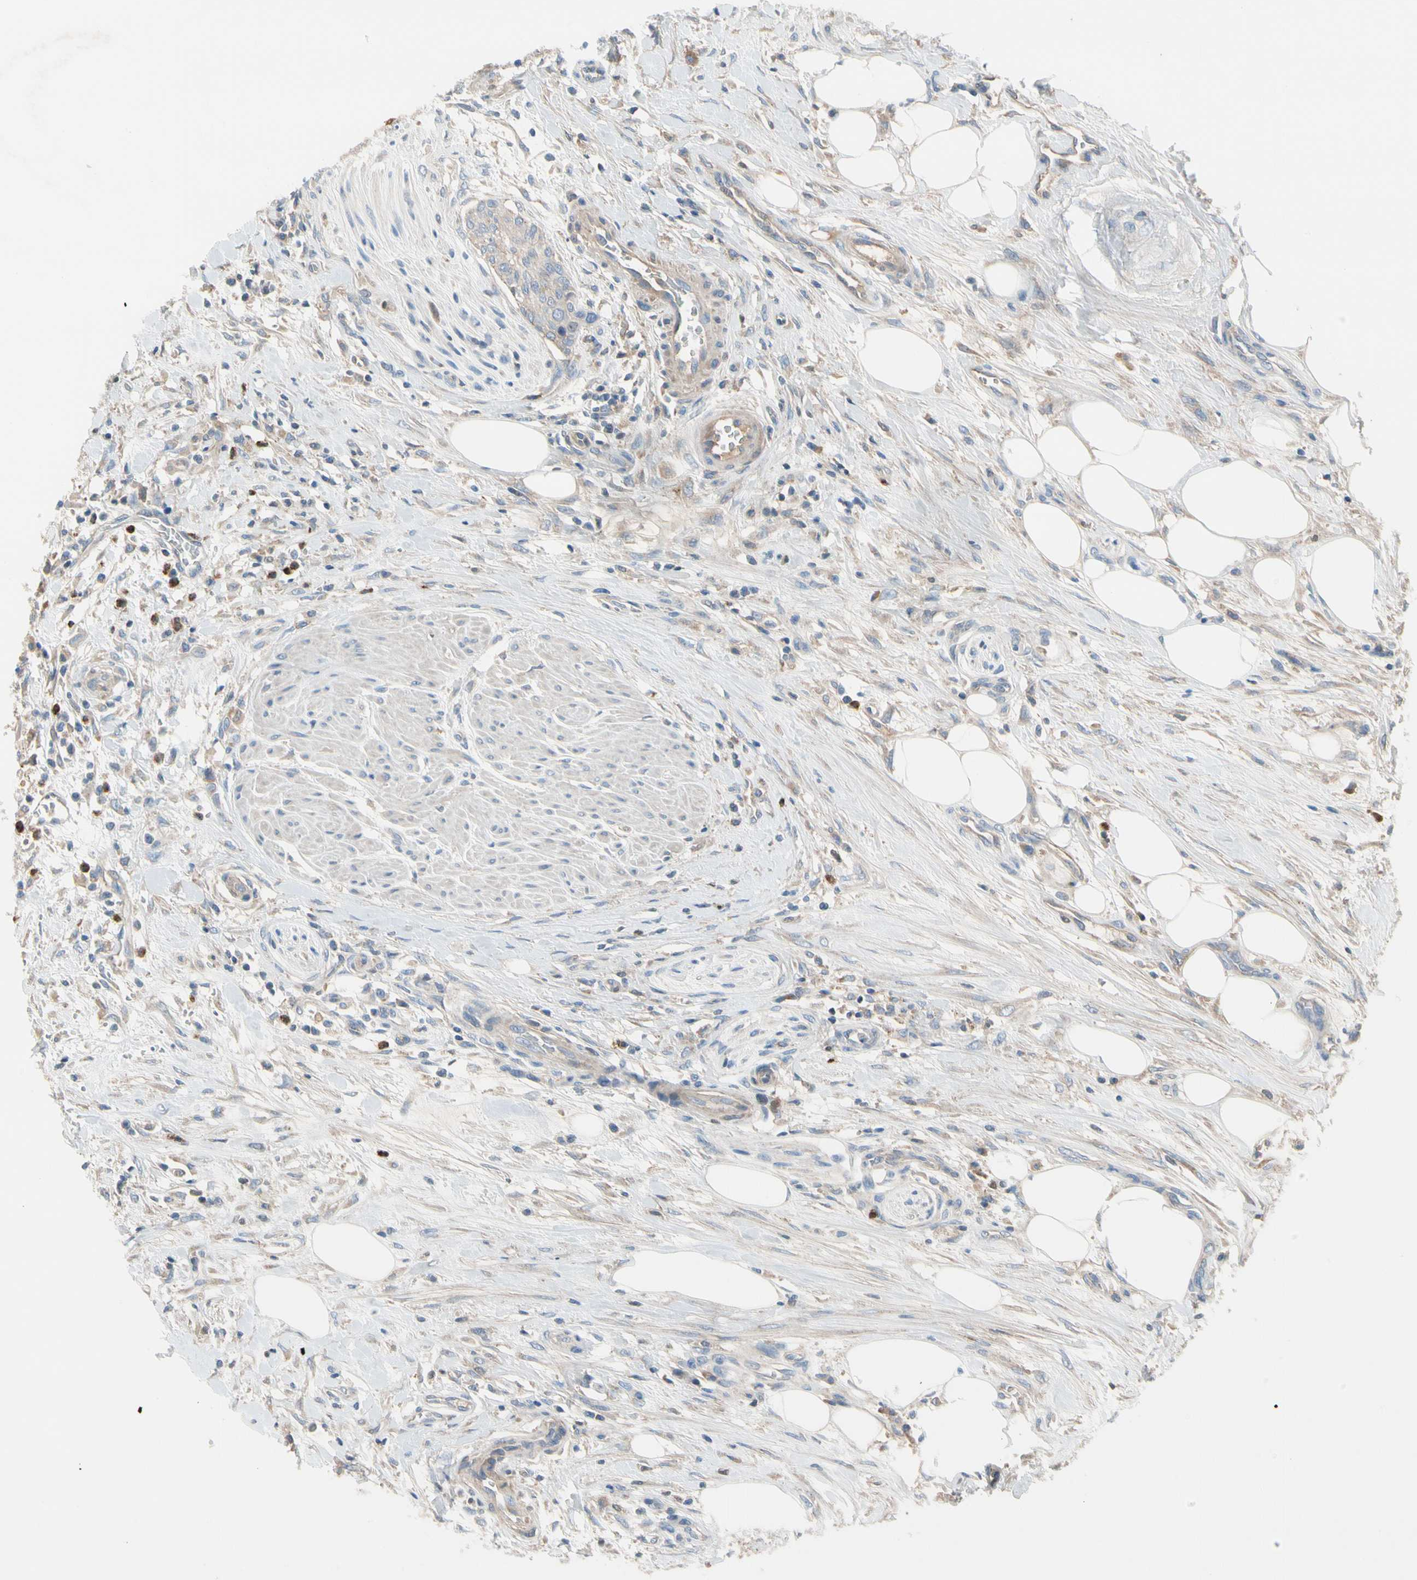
{"staining": {"intensity": "negative", "quantity": "none", "location": "none"}, "tissue": "urothelial cancer", "cell_type": "Tumor cells", "image_type": "cancer", "snomed": [{"axis": "morphology", "description": "Urothelial carcinoma, High grade"}, {"axis": "topography", "description": "Urinary bladder"}], "caption": "DAB immunohistochemical staining of human urothelial cancer displays no significant expression in tumor cells.", "gene": "HJURP", "patient": {"sex": "male", "age": 35}}